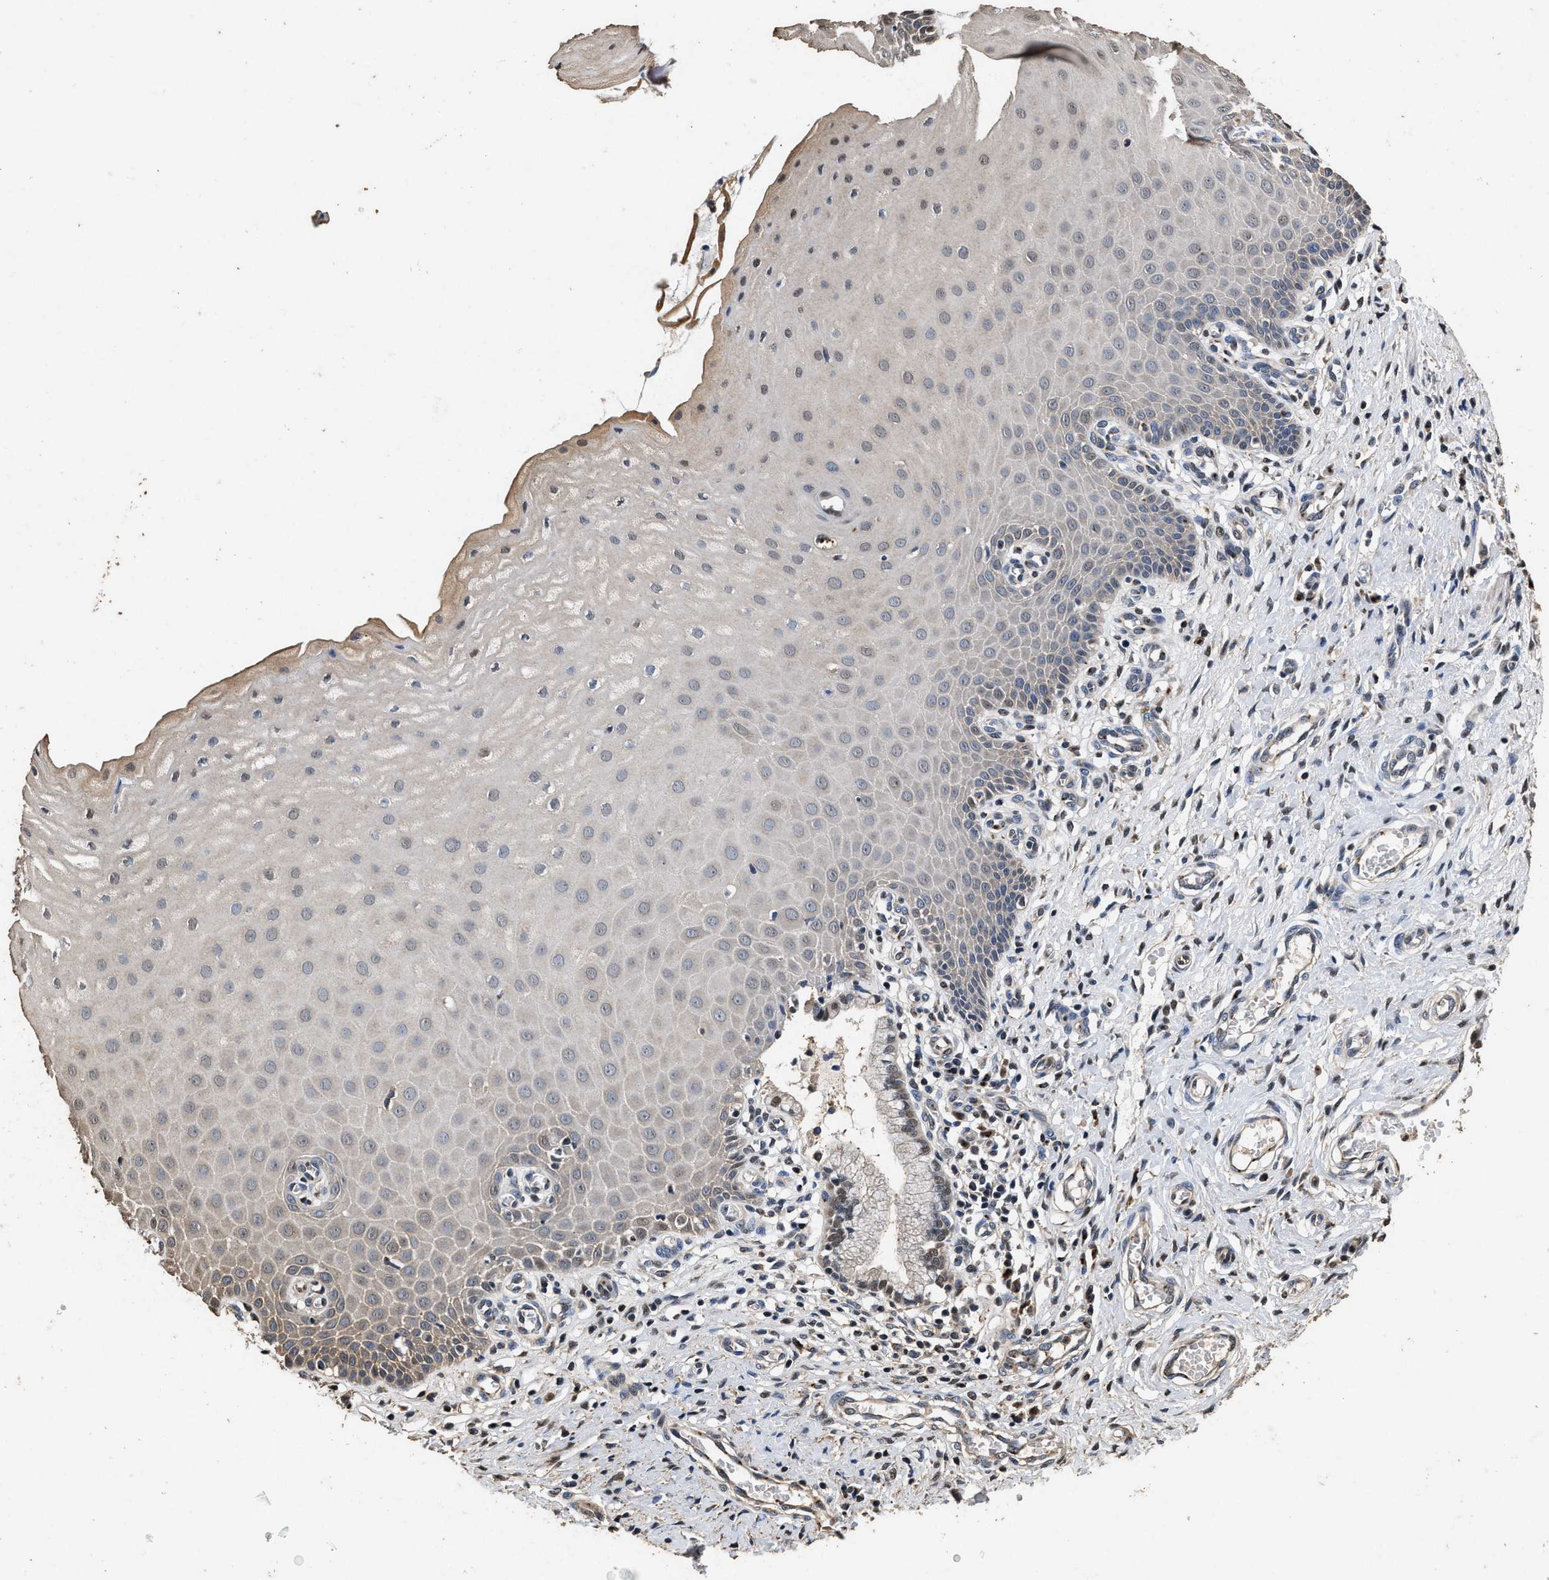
{"staining": {"intensity": "weak", "quantity": "<25%", "location": "cytoplasmic/membranous"}, "tissue": "cervix", "cell_type": "Glandular cells", "image_type": "normal", "snomed": [{"axis": "morphology", "description": "Normal tissue, NOS"}, {"axis": "topography", "description": "Cervix"}], "caption": "Immunohistochemistry (IHC) photomicrograph of unremarkable cervix: cervix stained with DAB (3,3'-diaminobenzidine) shows no significant protein positivity in glandular cells.", "gene": "TPST2", "patient": {"sex": "female", "age": 55}}